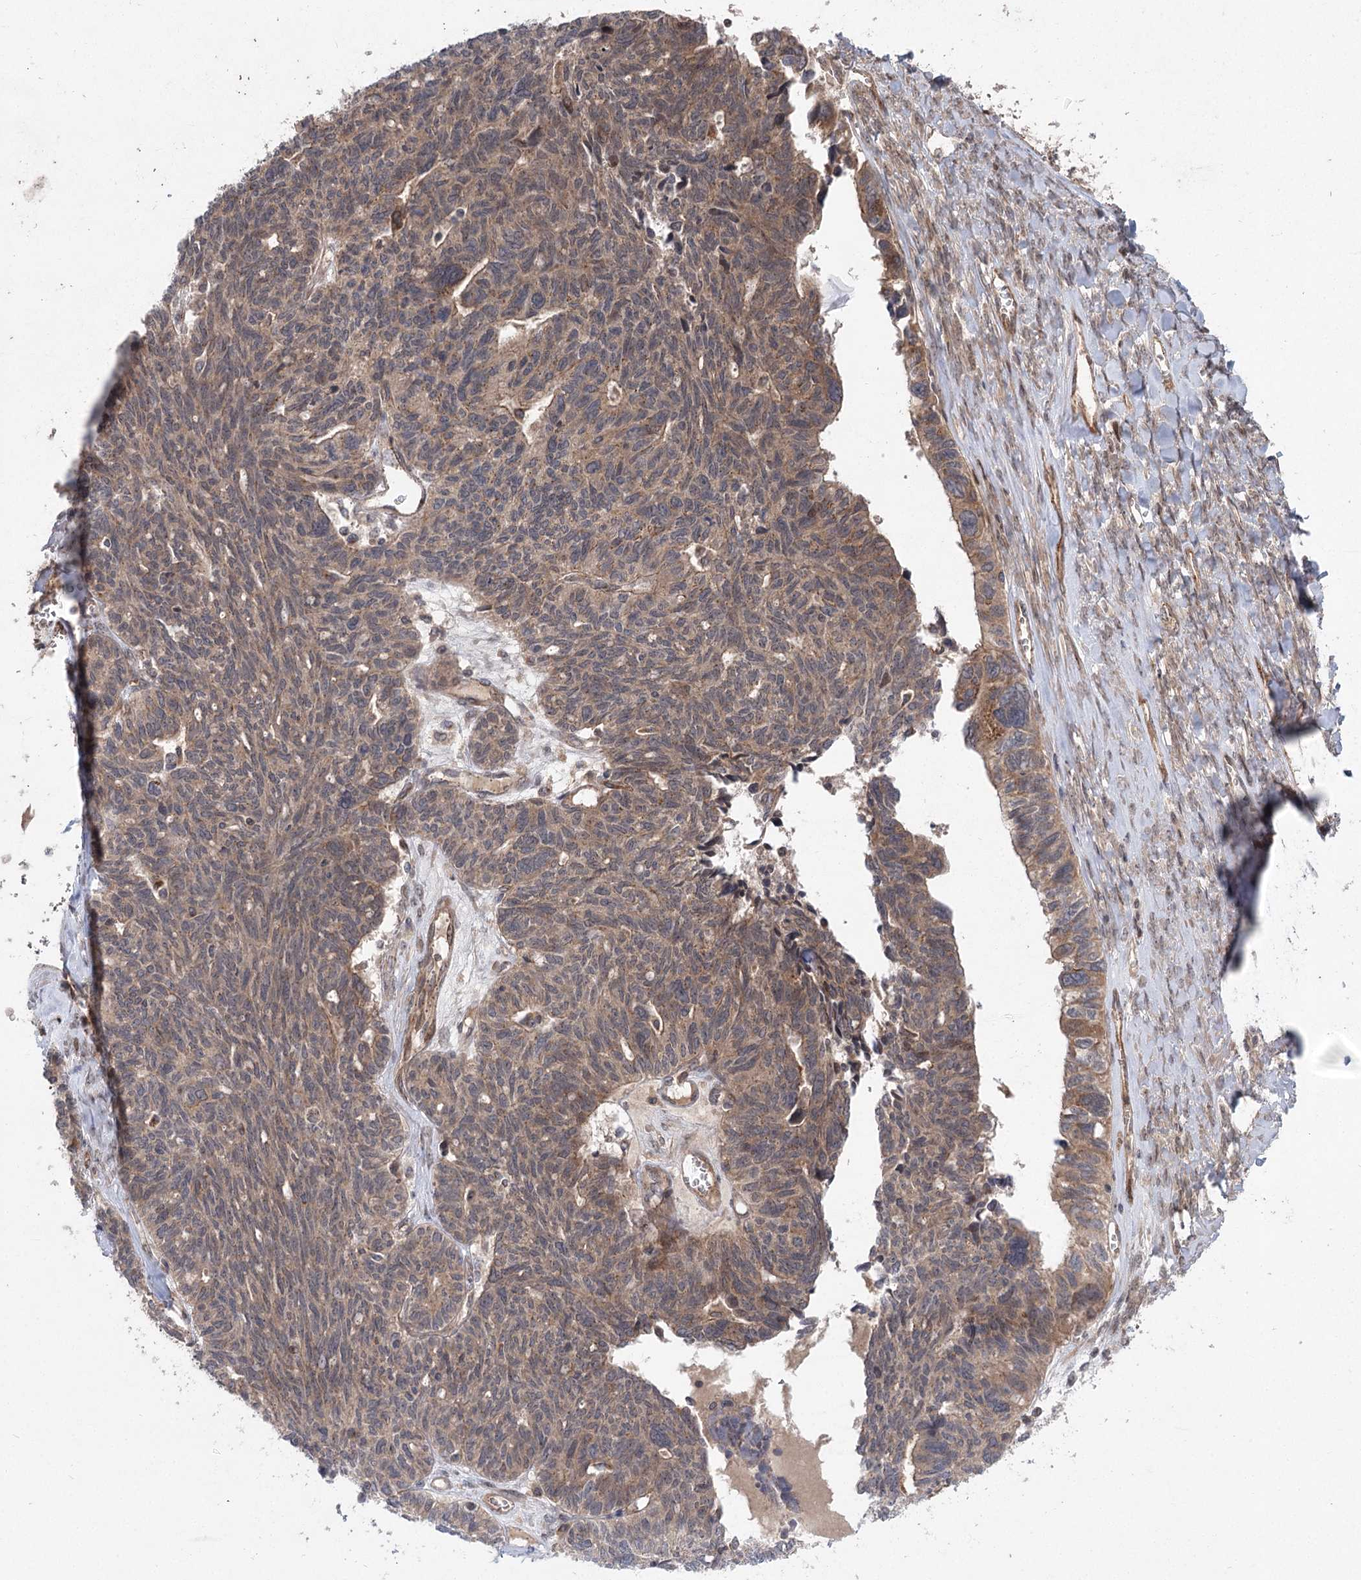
{"staining": {"intensity": "moderate", "quantity": ">75%", "location": "cytoplasmic/membranous"}, "tissue": "ovarian cancer", "cell_type": "Tumor cells", "image_type": "cancer", "snomed": [{"axis": "morphology", "description": "Cystadenocarcinoma, serous, NOS"}, {"axis": "topography", "description": "Ovary"}], "caption": "Immunohistochemistry micrograph of neoplastic tissue: ovarian serous cystadenocarcinoma stained using immunohistochemistry (IHC) exhibits medium levels of moderate protein expression localized specifically in the cytoplasmic/membranous of tumor cells, appearing as a cytoplasmic/membranous brown color.", "gene": "METTL24", "patient": {"sex": "female", "age": 79}}